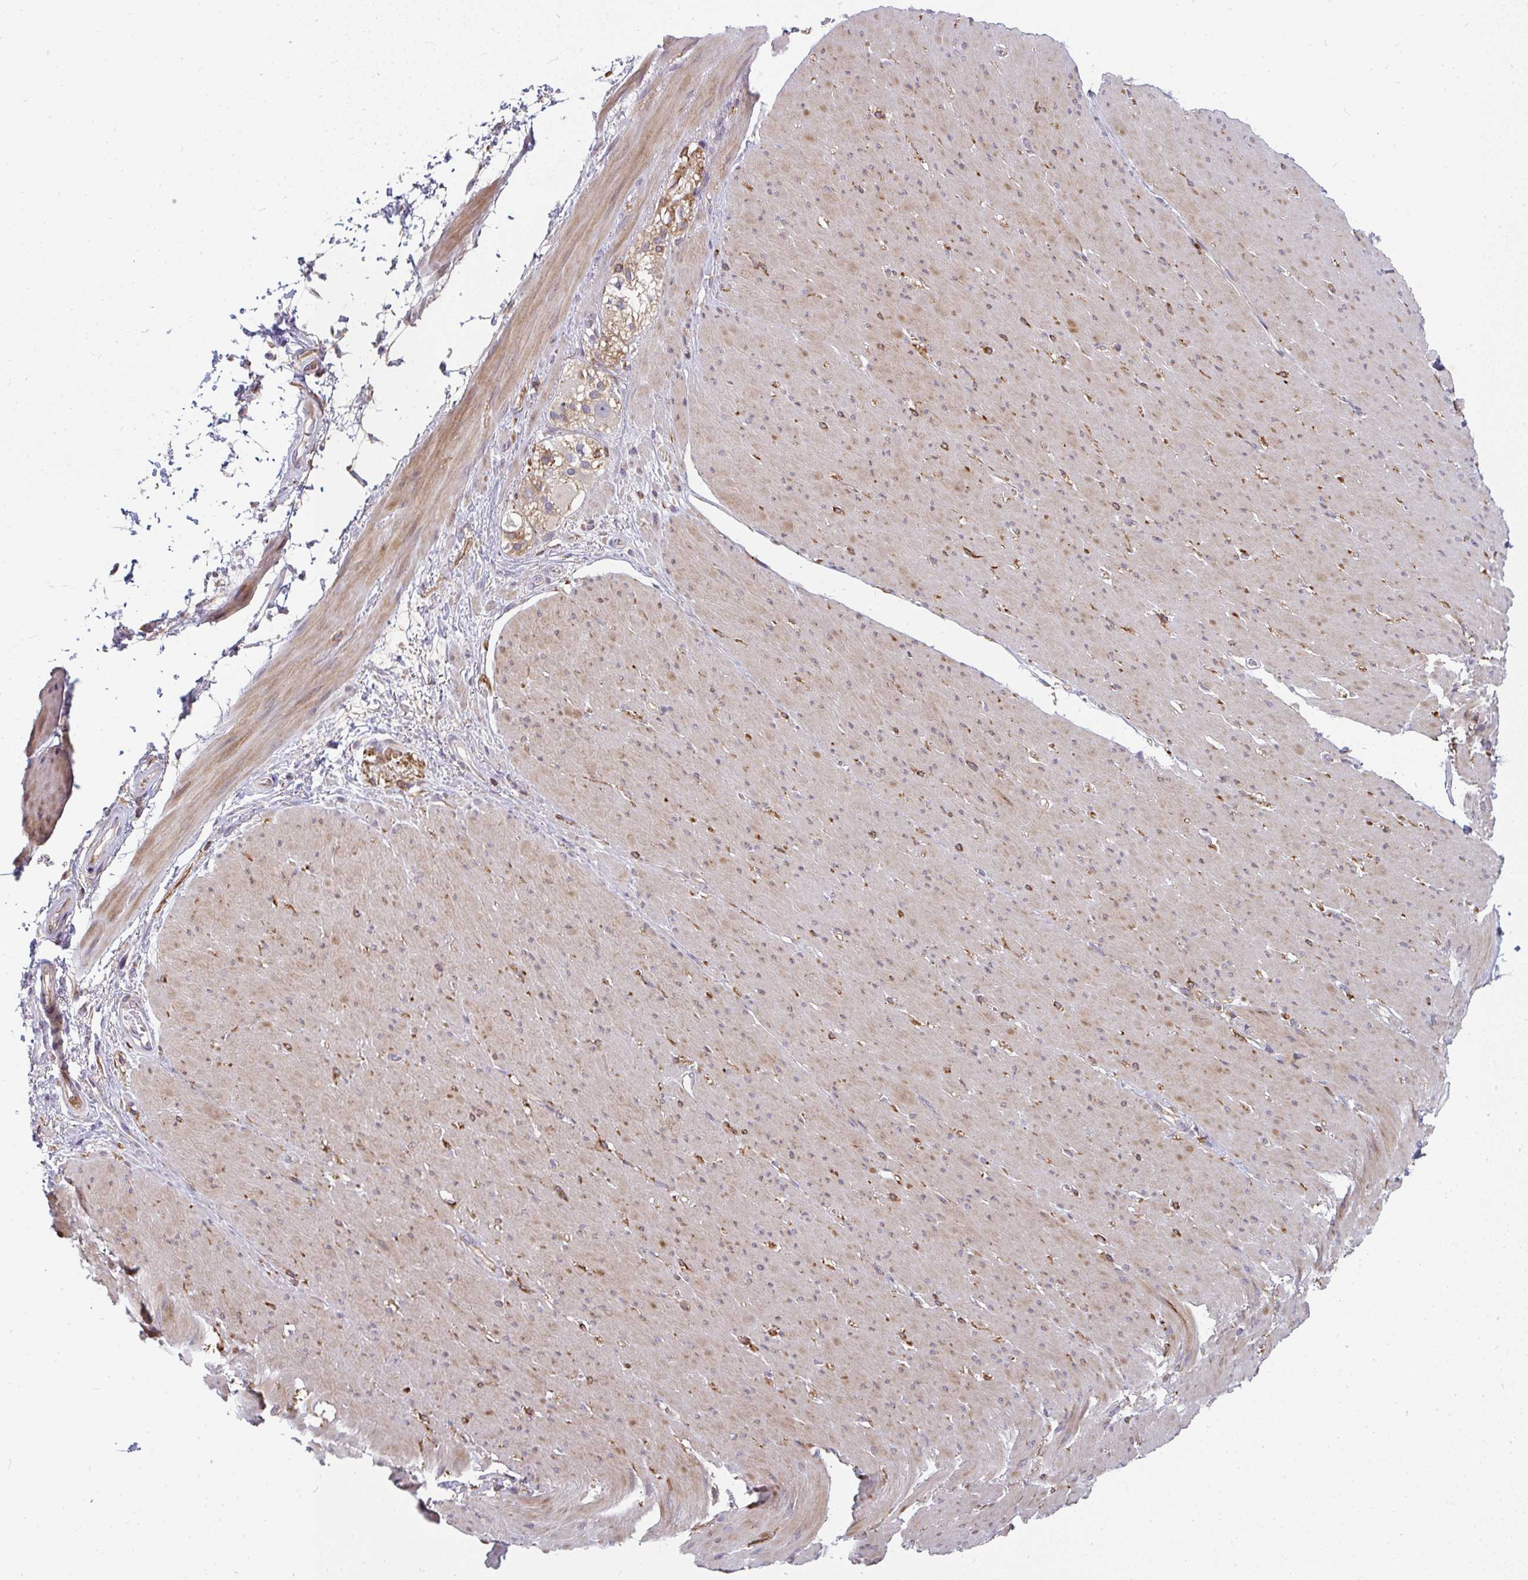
{"staining": {"intensity": "moderate", "quantity": "25%-75%", "location": "cytoplasmic/membranous"}, "tissue": "smooth muscle", "cell_type": "Smooth muscle cells", "image_type": "normal", "snomed": [{"axis": "morphology", "description": "Normal tissue, NOS"}, {"axis": "topography", "description": "Smooth muscle"}, {"axis": "topography", "description": "Rectum"}], "caption": "This image shows immunohistochemistry staining of normal smooth muscle, with medium moderate cytoplasmic/membranous positivity in about 25%-75% of smooth muscle cells.", "gene": "CSF3R", "patient": {"sex": "male", "age": 53}}